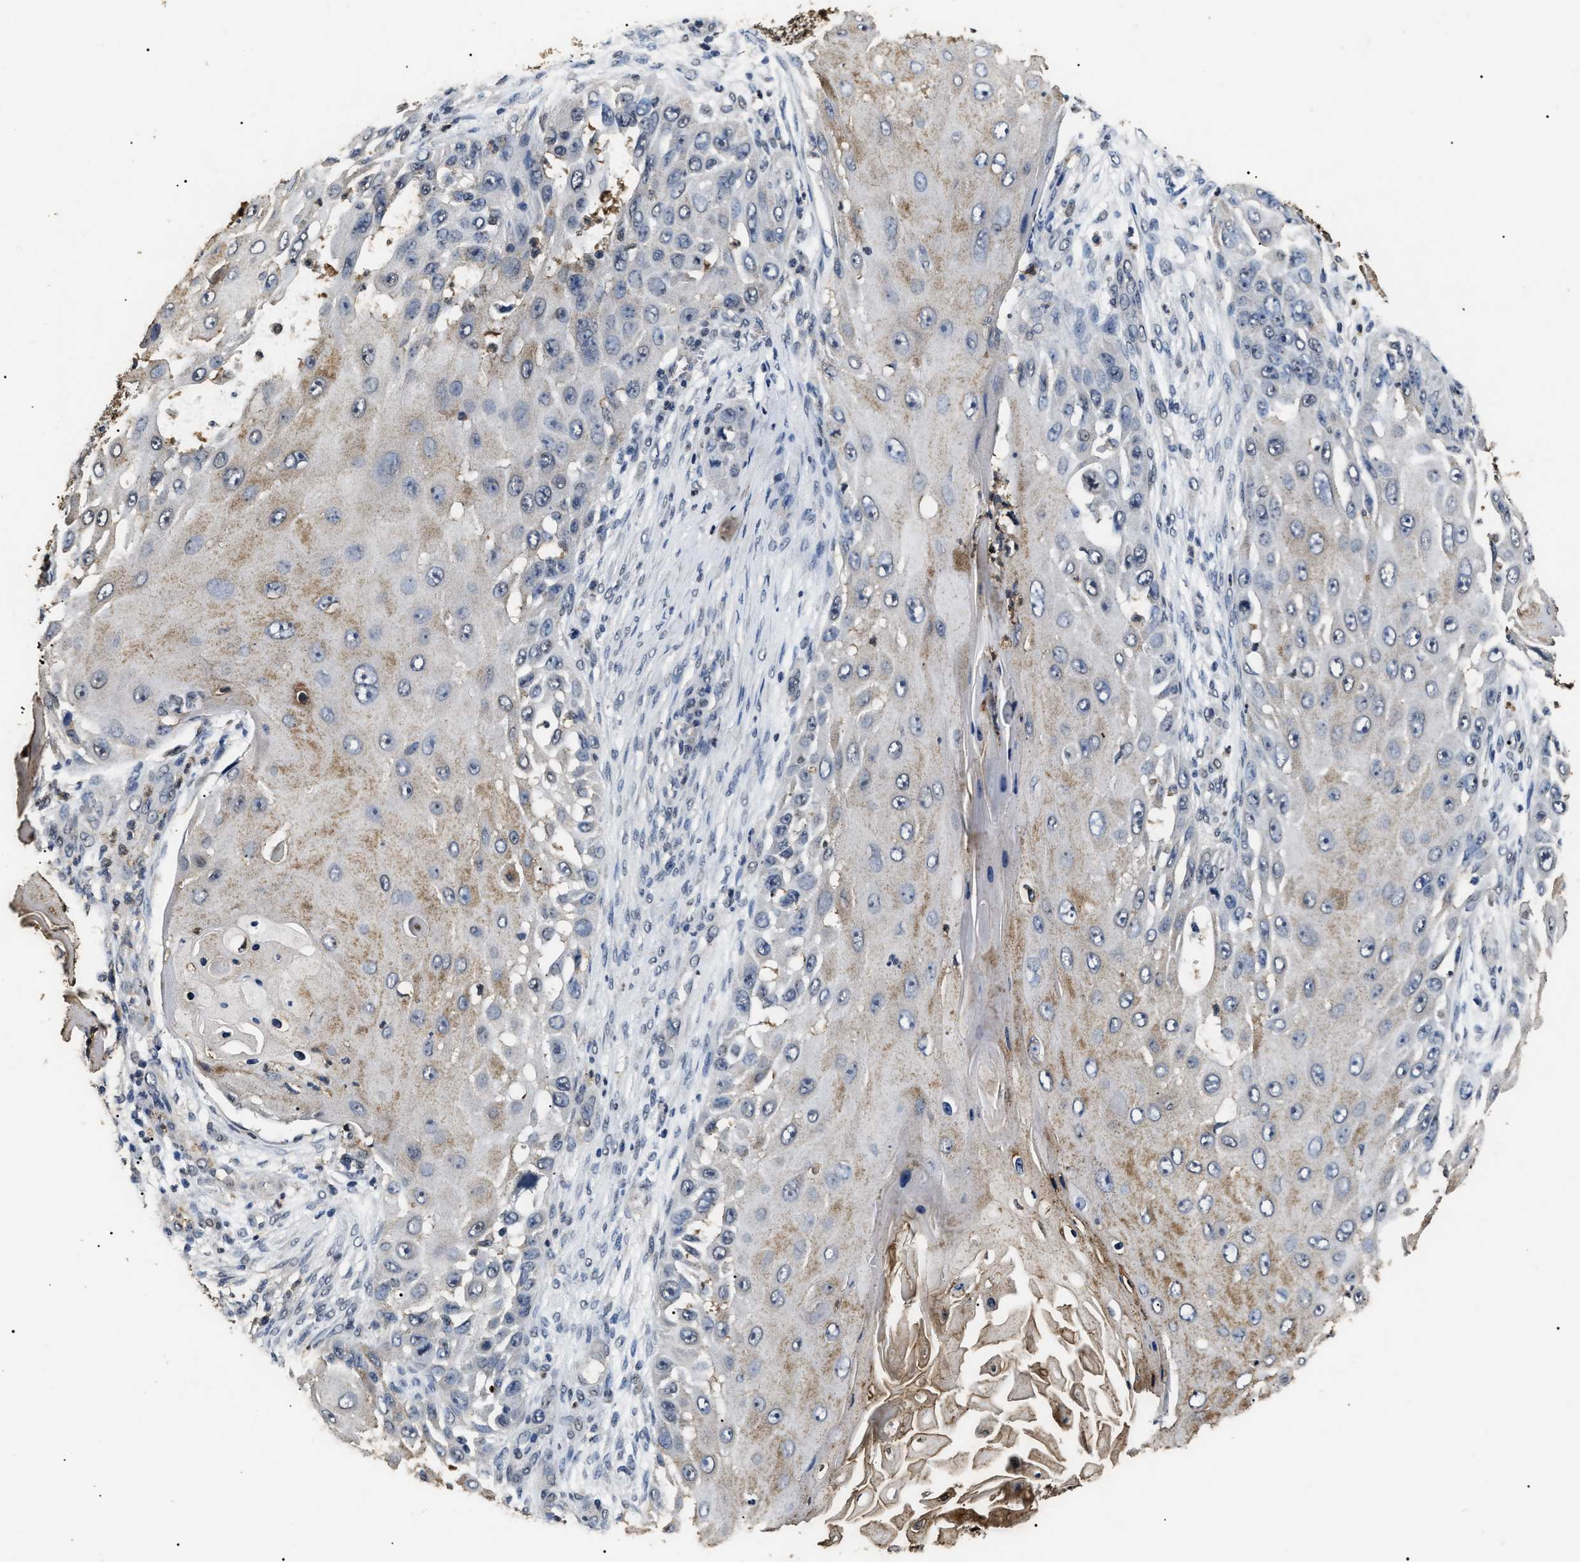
{"staining": {"intensity": "moderate", "quantity": "25%-75%", "location": "cytoplasmic/membranous"}, "tissue": "skin cancer", "cell_type": "Tumor cells", "image_type": "cancer", "snomed": [{"axis": "morphology", "description": "Squamous cell carcinoma, NOS"}, {"axis": "topography", "description": "Skin"}], "caption": "Immunohistochemical staining of human skin squamous cell carcinoma shows medium levels of moderate cytoplasmic/membranous protein positivity in approximately 25%-75% of tumor cells.", "gene": "ANP32E", "patient": {"sex": "female", "age": 44}}